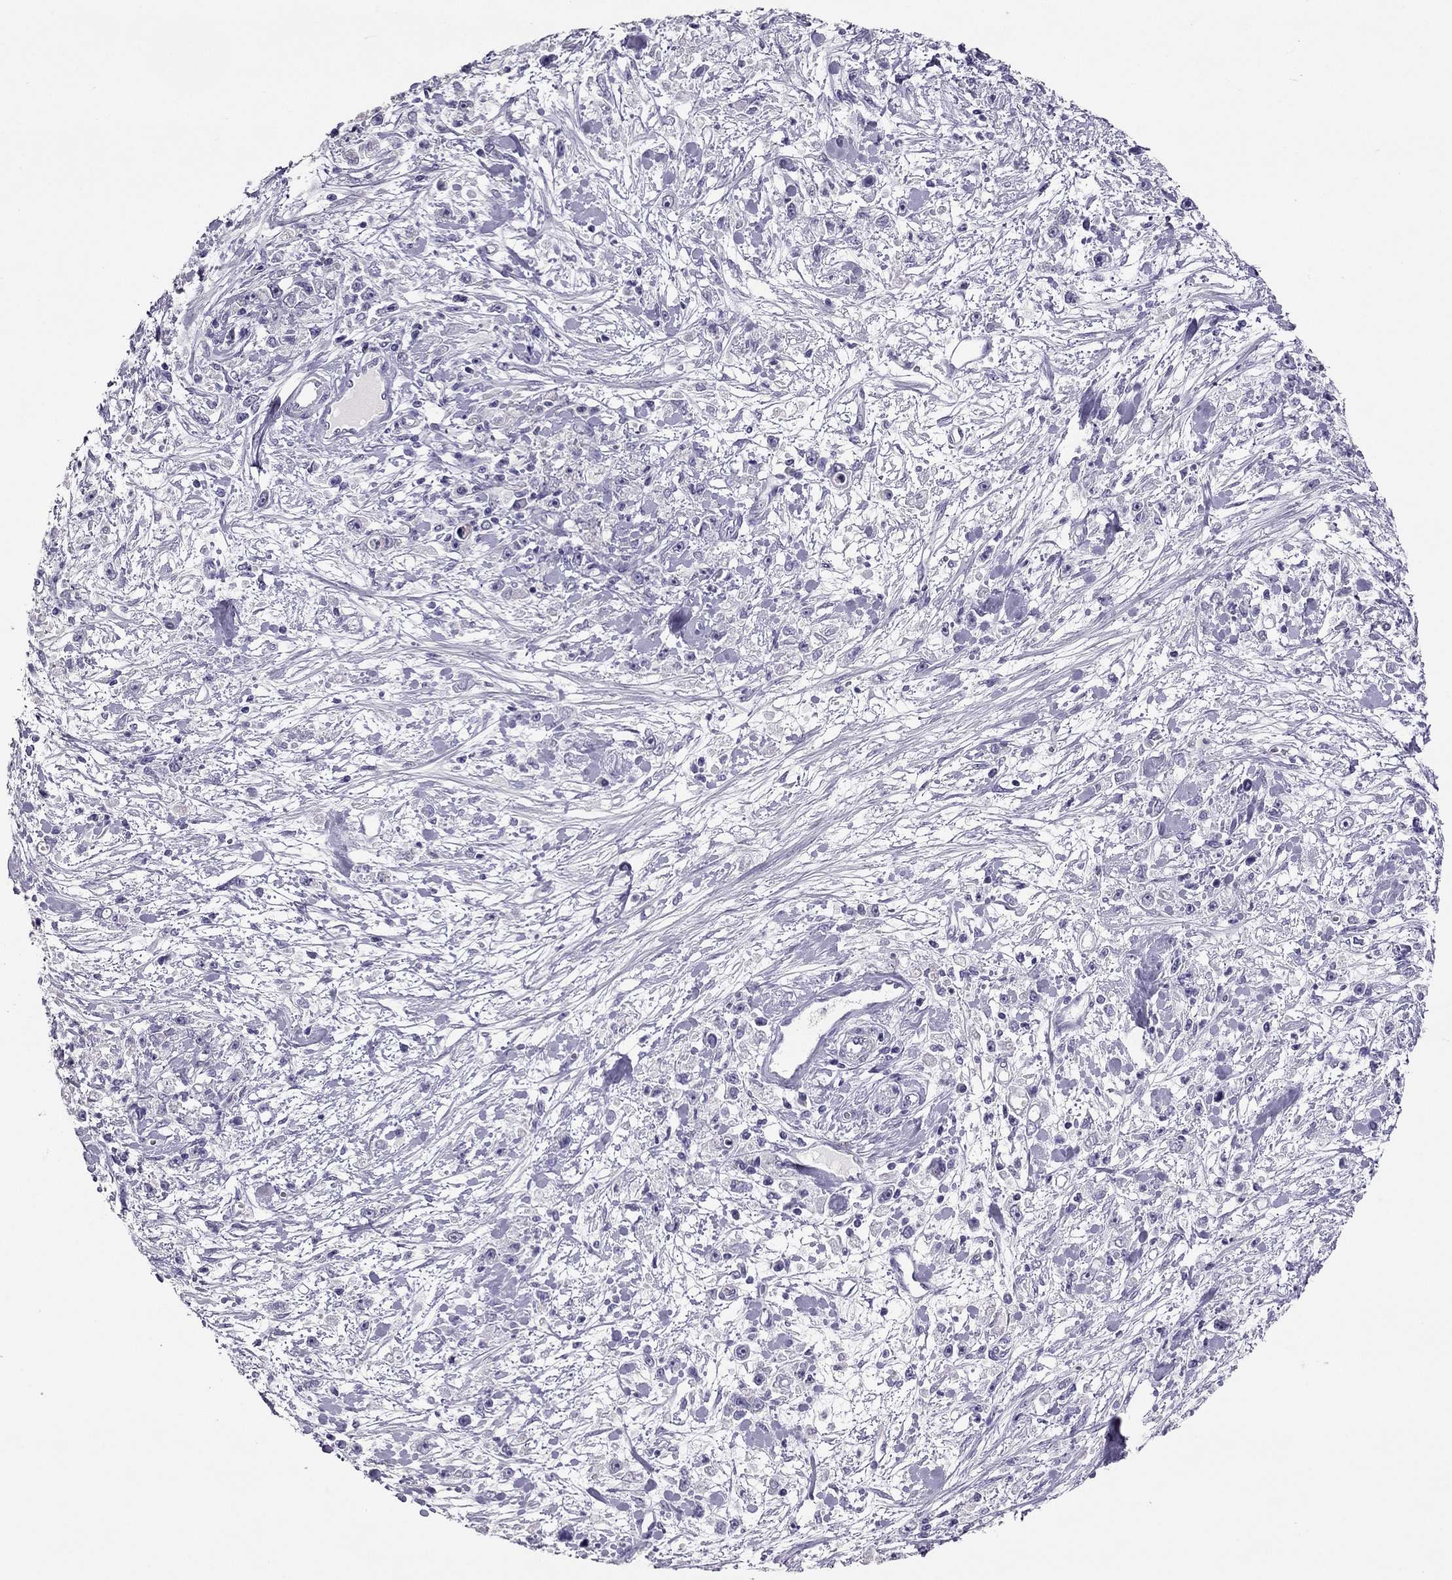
{"staining": {"intensity": "negative", "quantity": "none", "location": "none"}, "tissue": "stomach cancer", "cell_type": "Tumor cells", "image_type": "cancer", "snomed": [{"axis": "morphology", "description": "Adenocarcinoma, NOS"}, {"axis": "topography", "description": "Stomach"}], "caption": "This micrograph is of adenocarcinoma (stomach) stained with IHC to label a protein in brown with the nuclei are counter-stained blue. There is no expression in tumor cells.", "gene": "RHO", "patient": {"sex": "female", "age": 59}}